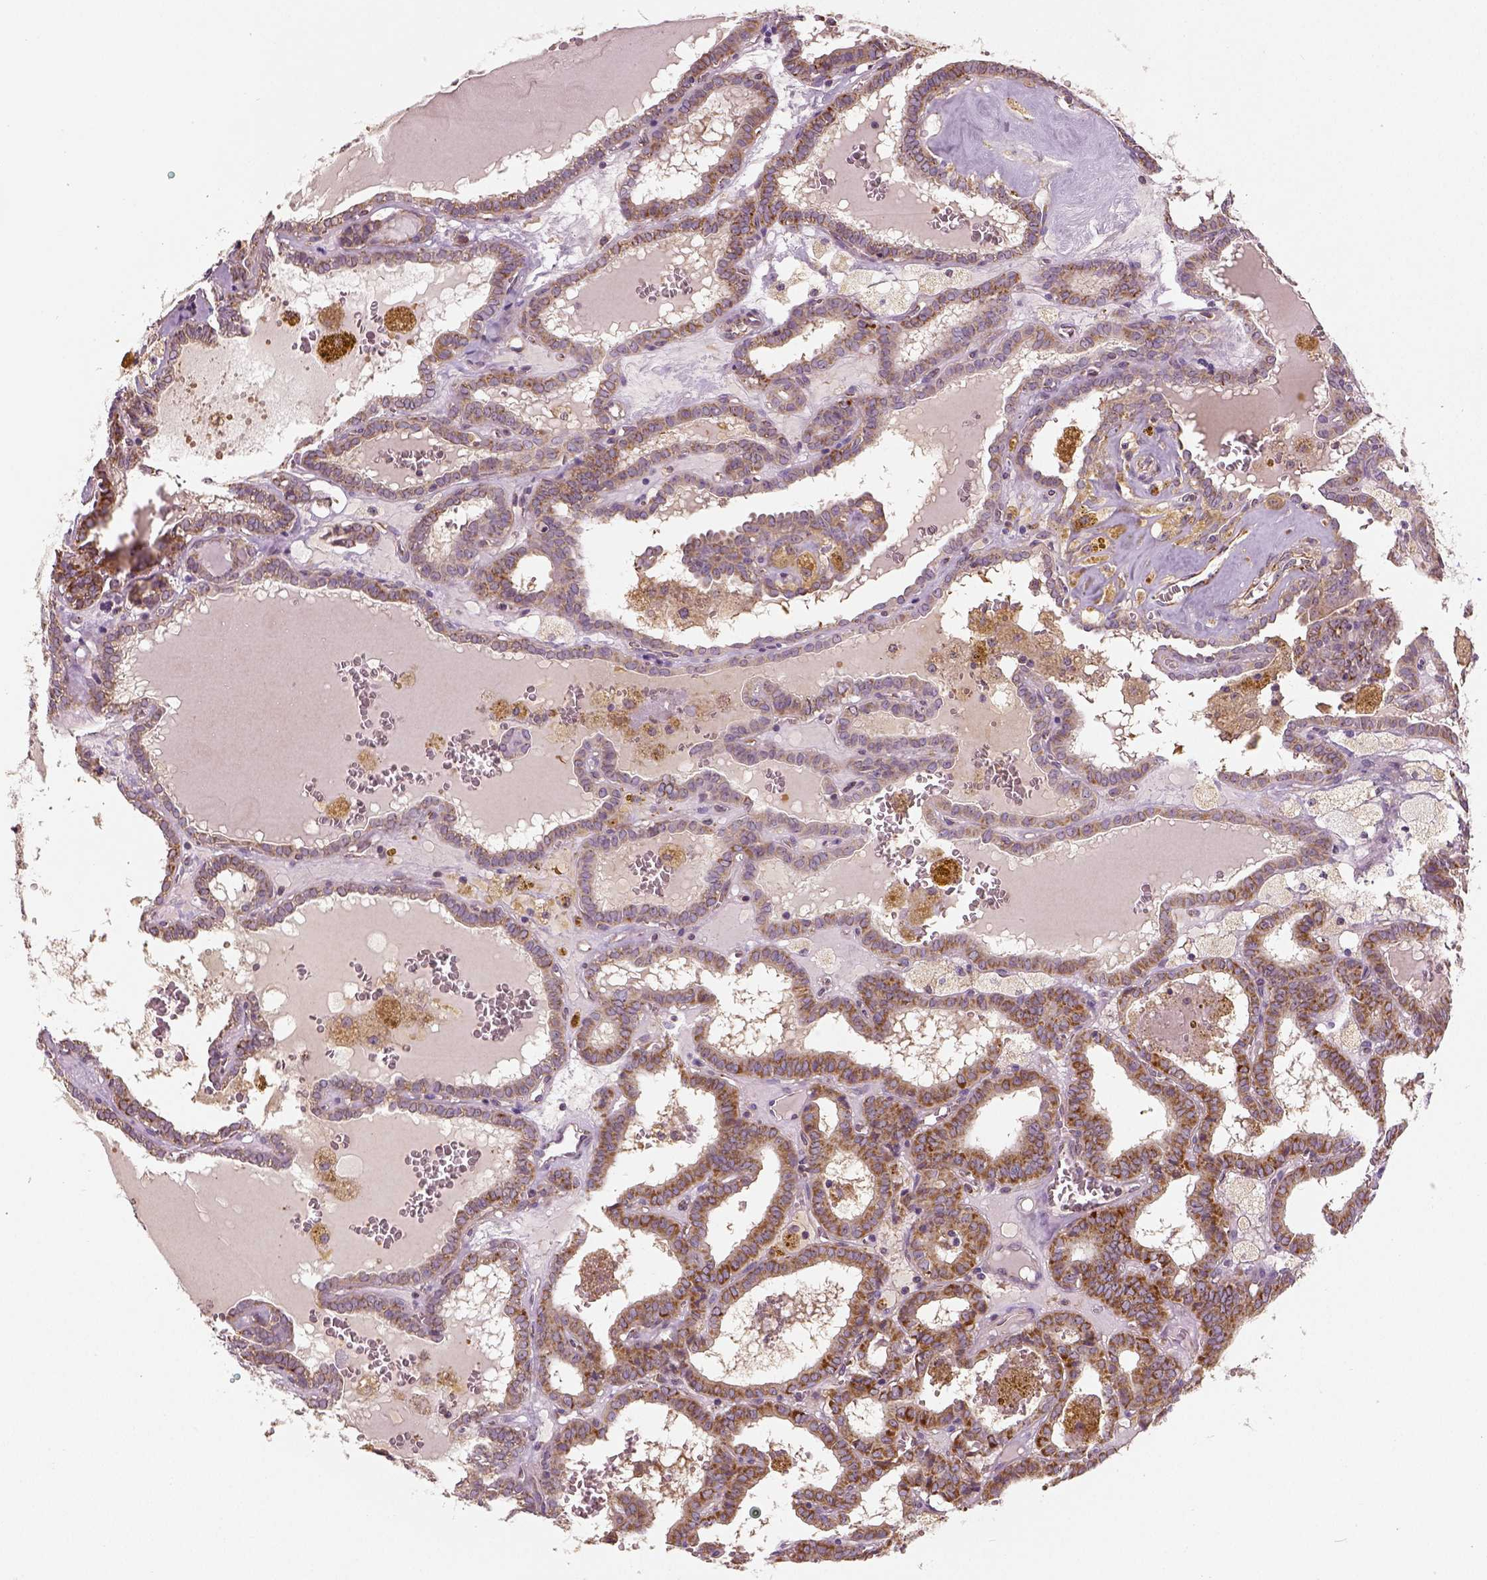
{"staining": {"intensity": "moderate", "quantity": ">75%", "location": "cytoplasmic/membranous"}, "tissue": "thyroid cancer", "cell_type": "Tumor cells", "image_type": "cancer", "snomed": [{"axis": "morphology", "description": "Papillary adenocarcinoma, NOS"}, {"axis": "topography", "description": "Thyroid gland"}], "caption": "This micrograph displays immunohistochemistry (IHC) staining of thyroid cancer (papillary adenocarcinoma), with medium moderate cytoplasmic/membranous positivity in about >75% of tumor cells.", "gene": "PGAM5", "patient": {"sex": "female", "age": 39}}